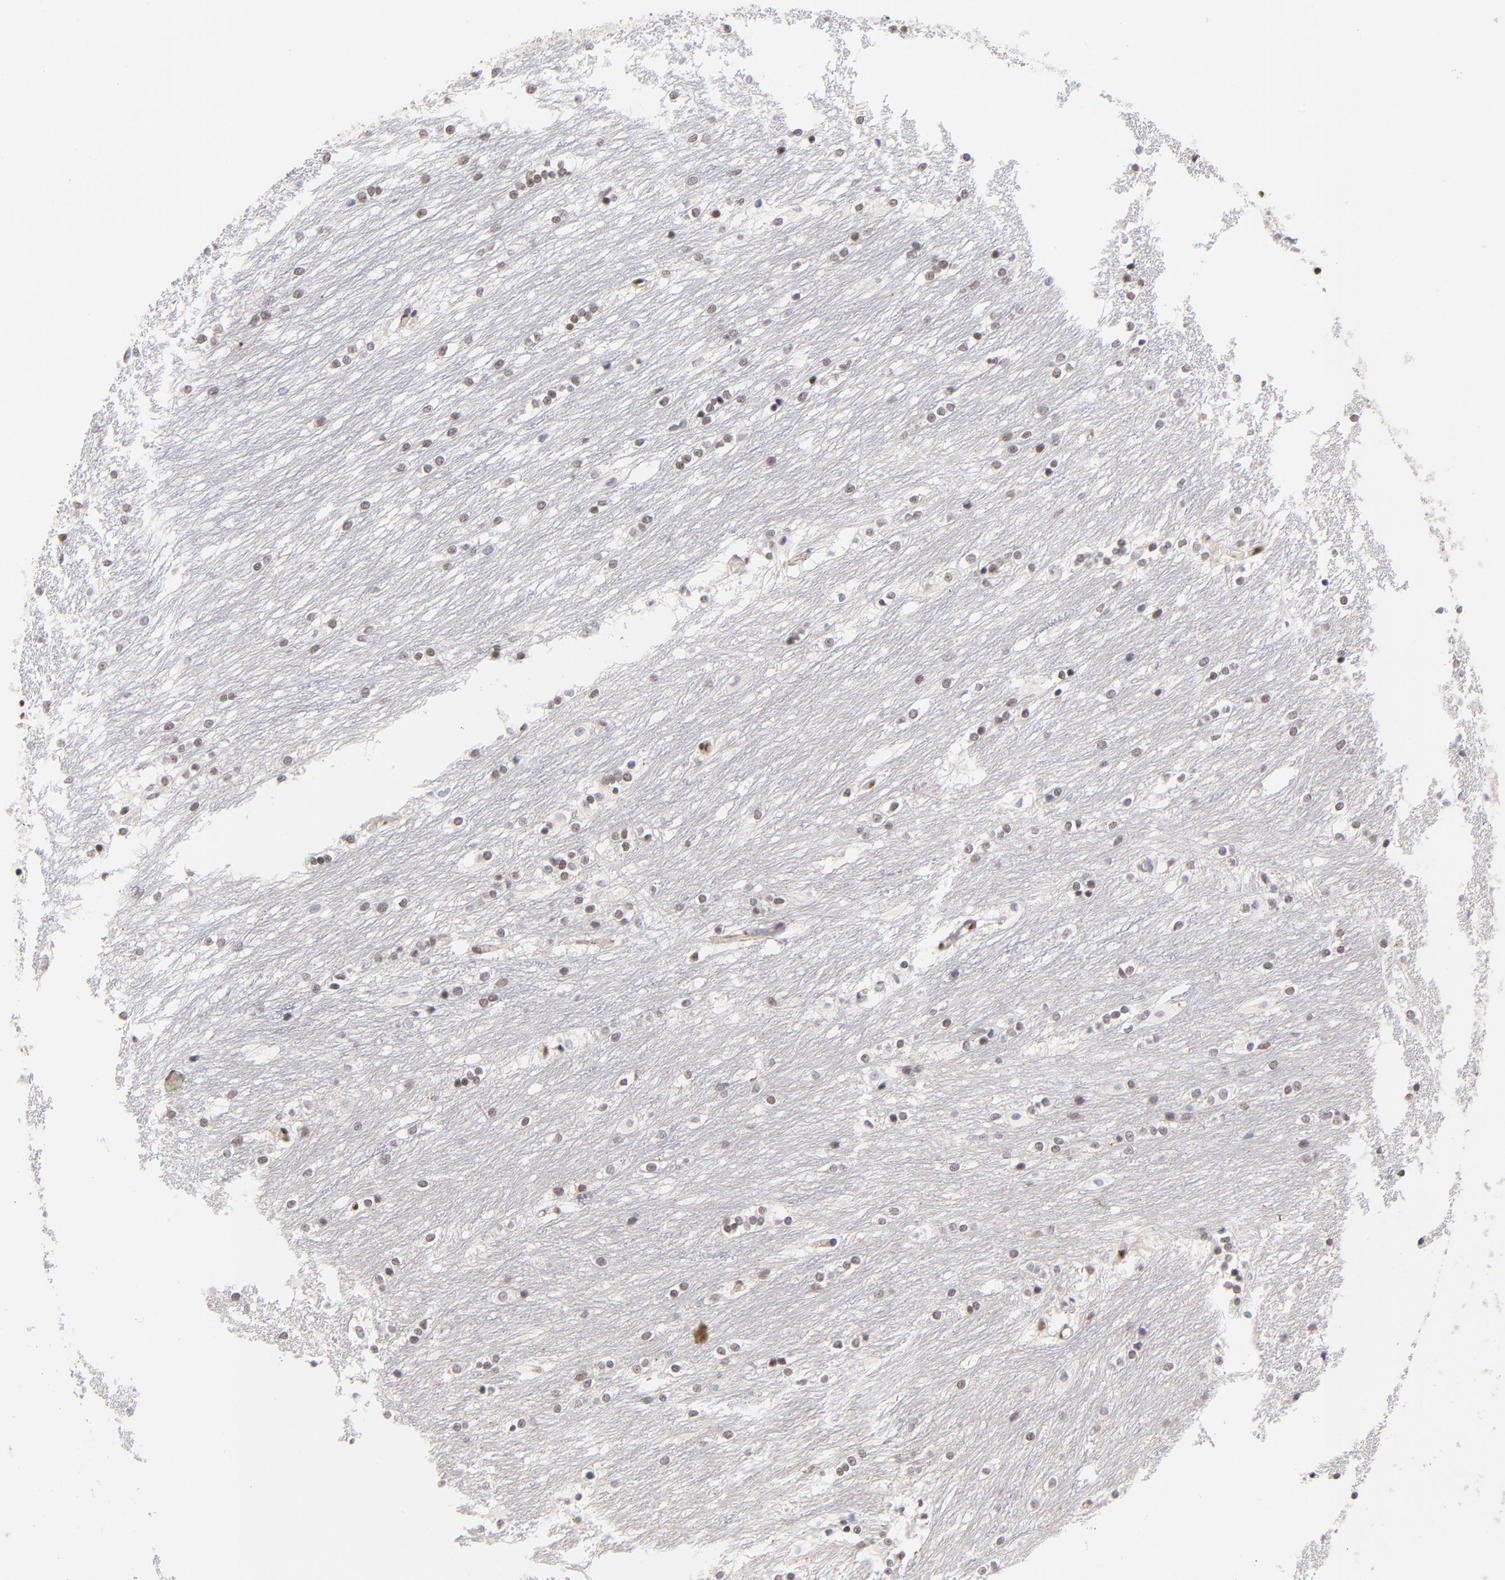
{"staining": {"intensity": "weak", "quantity": "25%-75%", "location": "nuclear"}, "tissue": "caudate", "cell_type": "Glial cells", "image_type": "normal", "snomed": [{"axis": "morphology", "description": "Normal tissue, NOS"}, {"axis": "topography", "description": "Lateral ventricle wall"}], "caption": "A high-resolution histopathology image shows immunohistochemistry staining of normal caudate, which shows weak nuclear positivity in about 25%-75% of glial cells. (Stains: DAB (3,3'-diaminobenzidine) in brown, nuclei in blue, Microscopy: brightfield microscopy at high magnification).", "gene": "GABPA", "patient": {"sex": "female", "age": 19}}